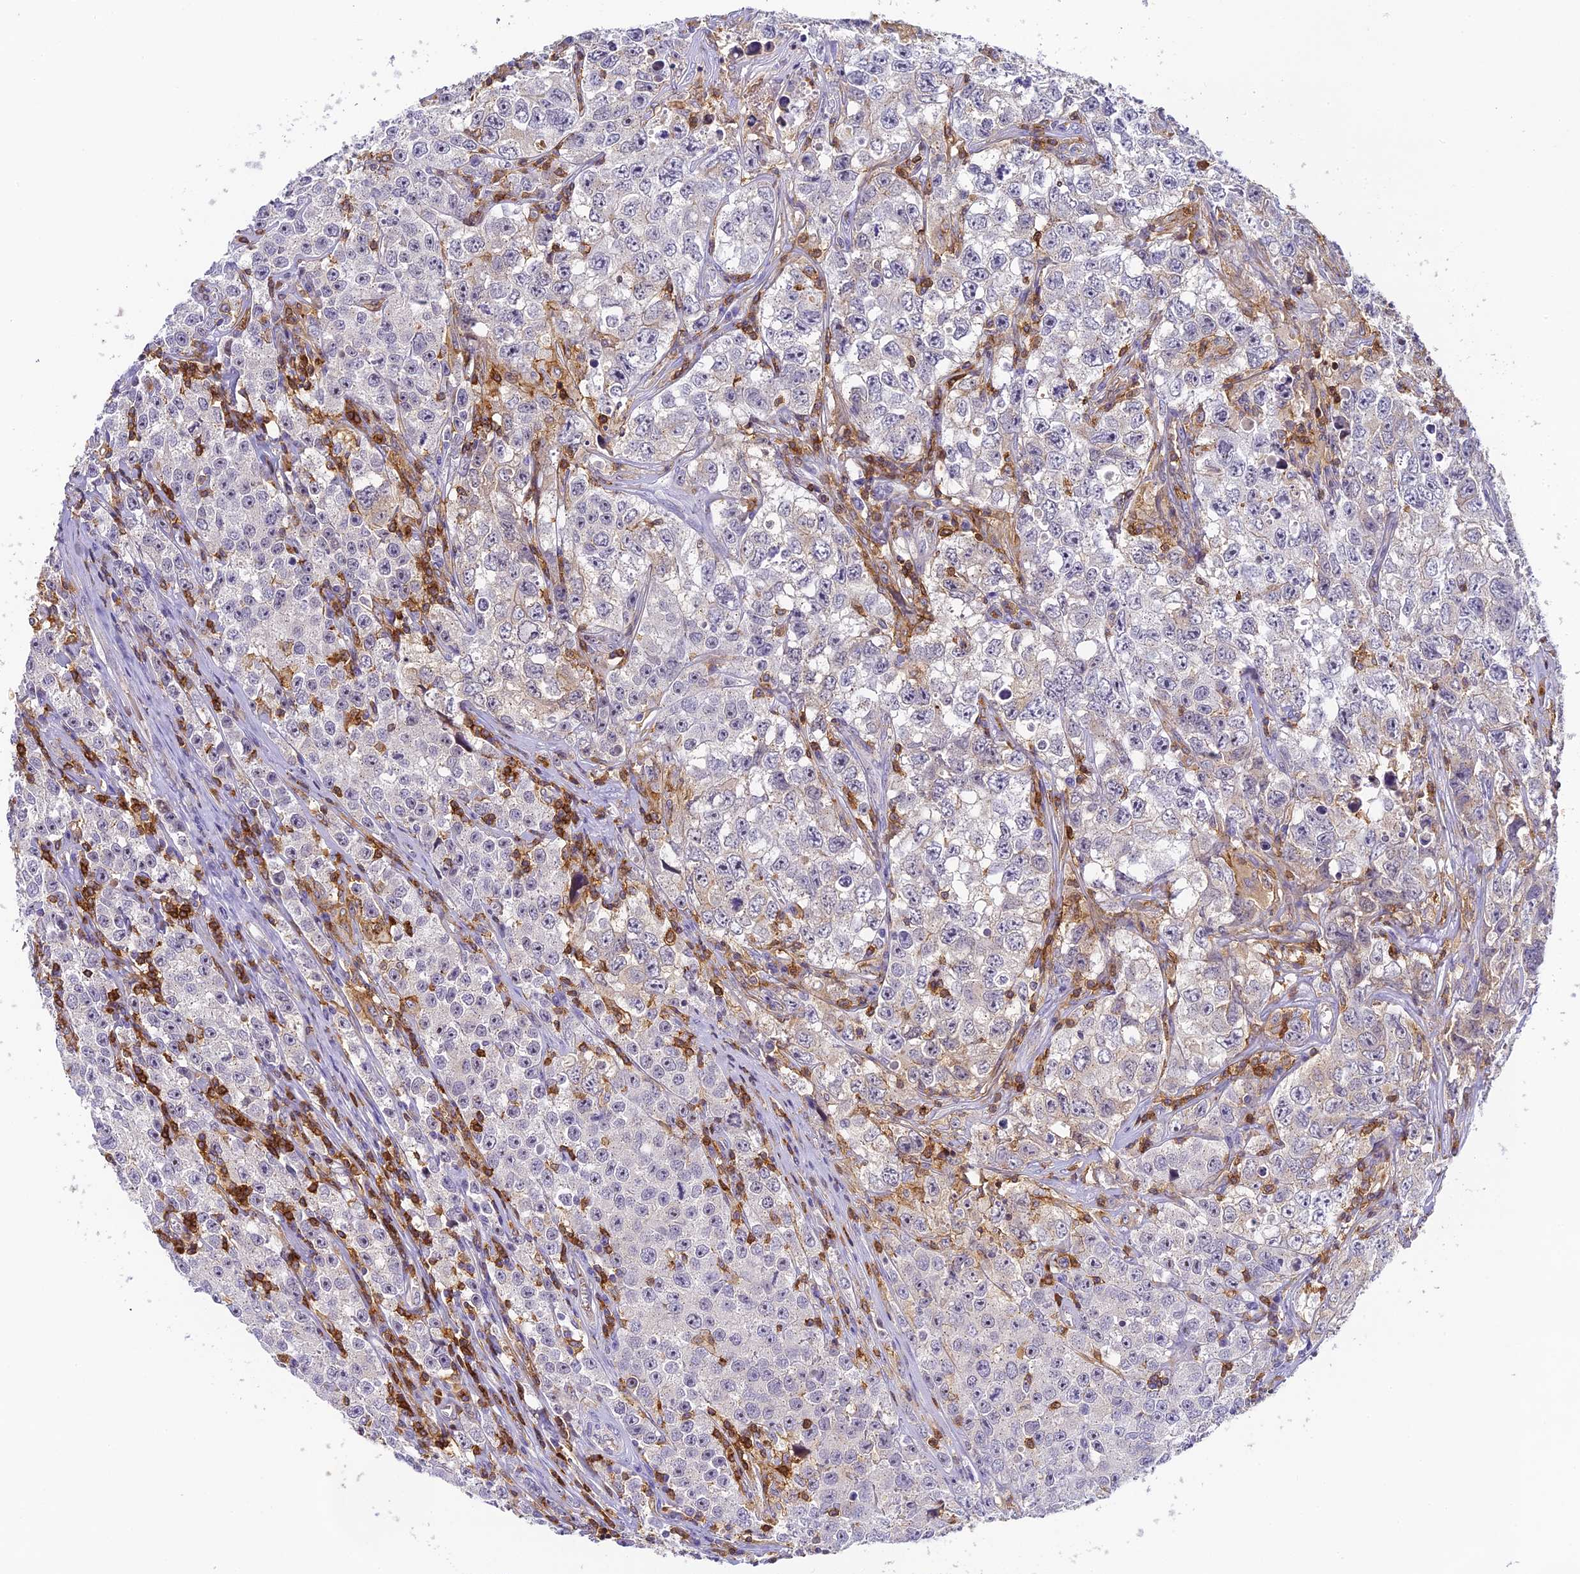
{"staining": {"intensity": "negative", "quantity": "none", "location": "none"}, "tissue": "testis cancer", "cell_type": "Tumor cells", "image_type": "cancer", "snomed": [{"axis": "morphology", "description": "Seminoma, NOS"}, {"axis": "morphology", "description": "Carcinoma, Embryonal, NOS"}, {"axis": "topography", "description": "Testis"}], "caption": "The micrograph displays no significant expression in tumor cells of testis cancer (embryonal carcinoma).", "gene": "FYB1", "patient": {"sex": "male", "age": 43}}